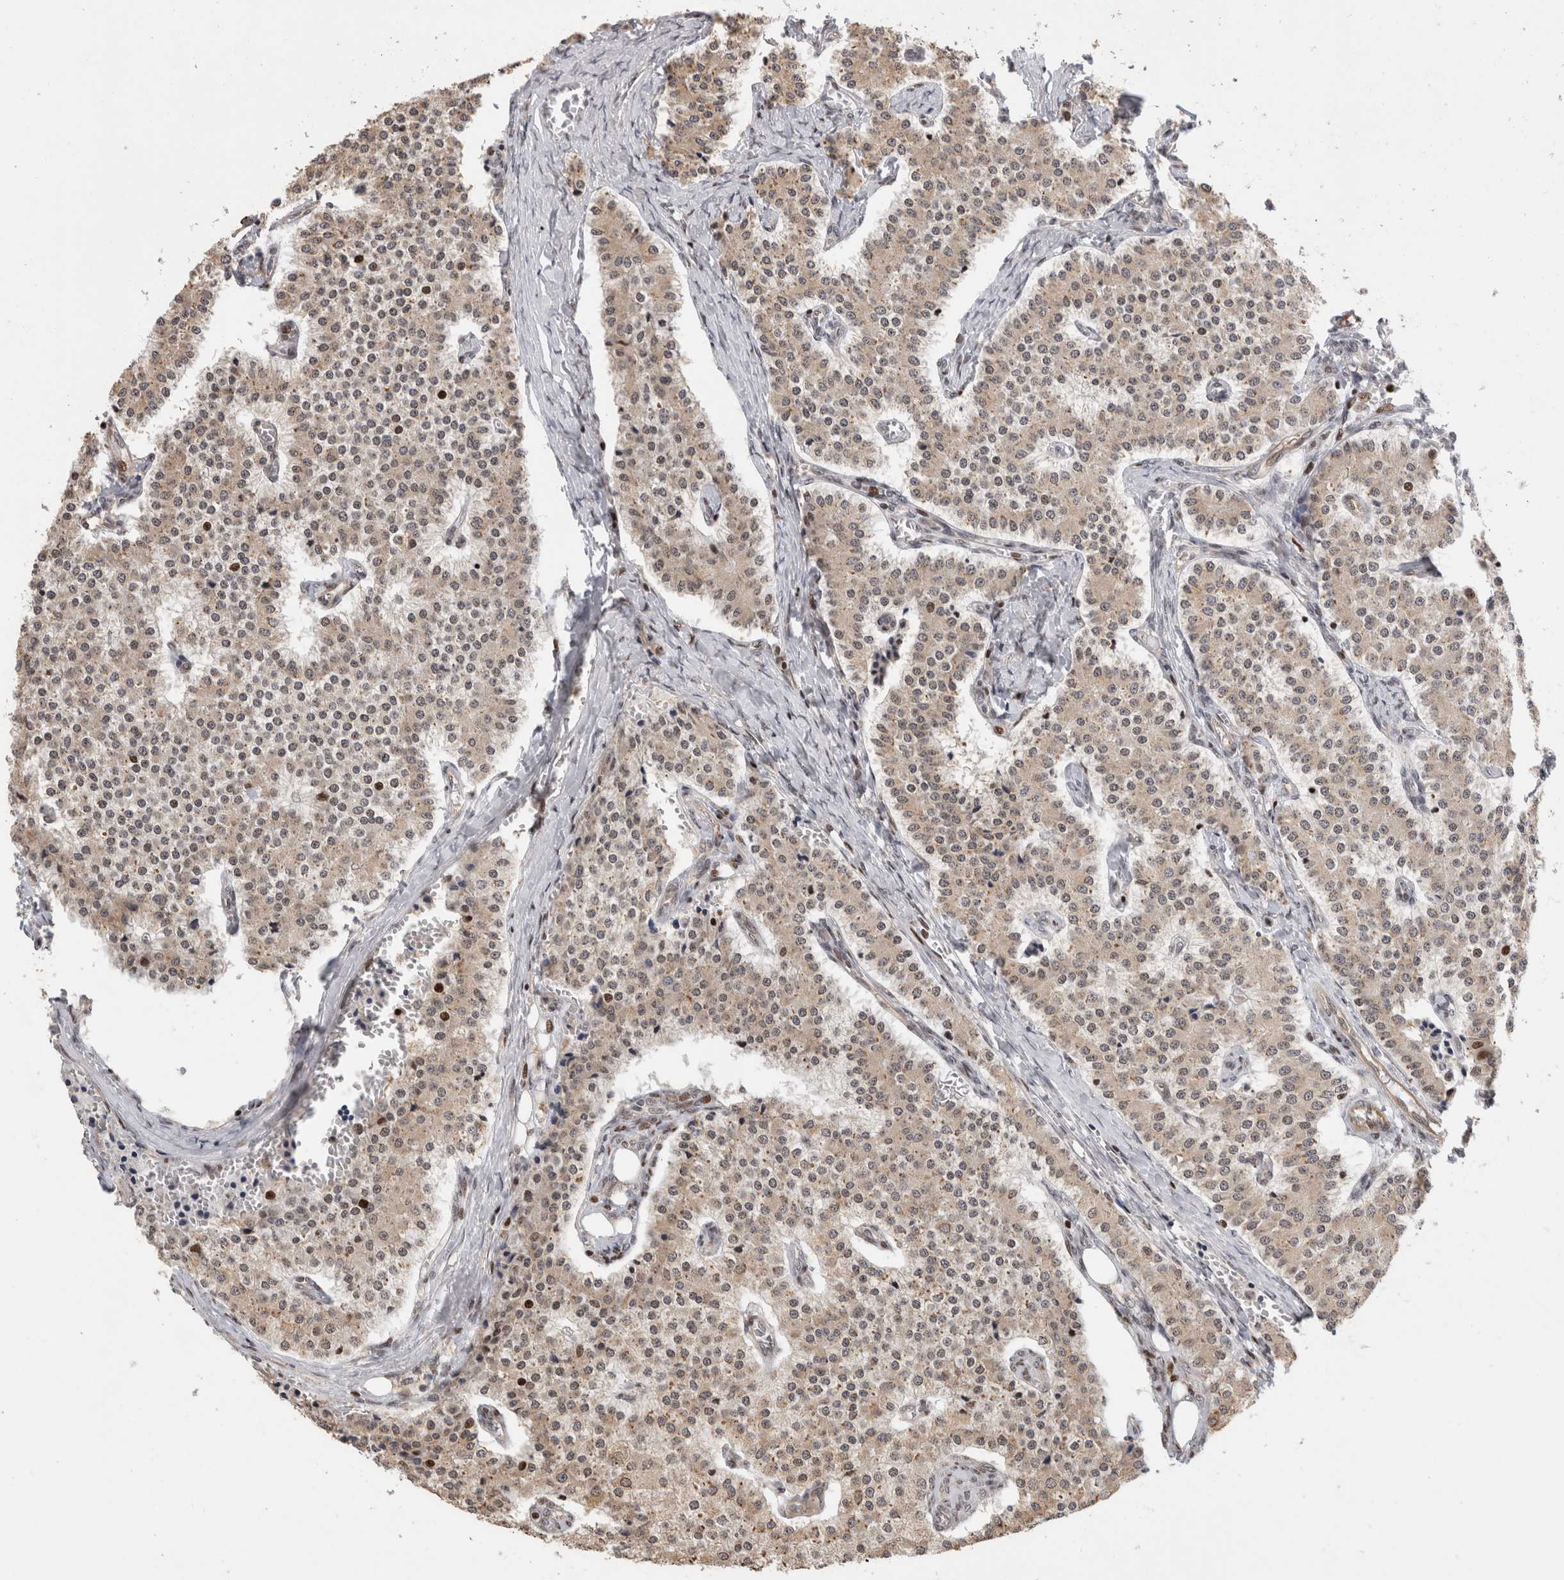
{"staining": {"intensity": "weak", "quantity": ">75%", "location": "cytoplasmic/membranous"}, "tissue": "carcinoid", "cell_type": "Tumor cells", "image_type": "cancer", "snomed": [{"axis": "morphology", "description": "Carcinoid, malignant, NOS"}, {"axis": "topography", "description": "Colon"}], "caption": "The photomicrograph reveals staining of carcinoid, revealing weak cytoplasmic/membranous protein expression (brown color) within tumor cells.", "gene": "C8orf58", "patient": {"sex": "female", "age": 52}}